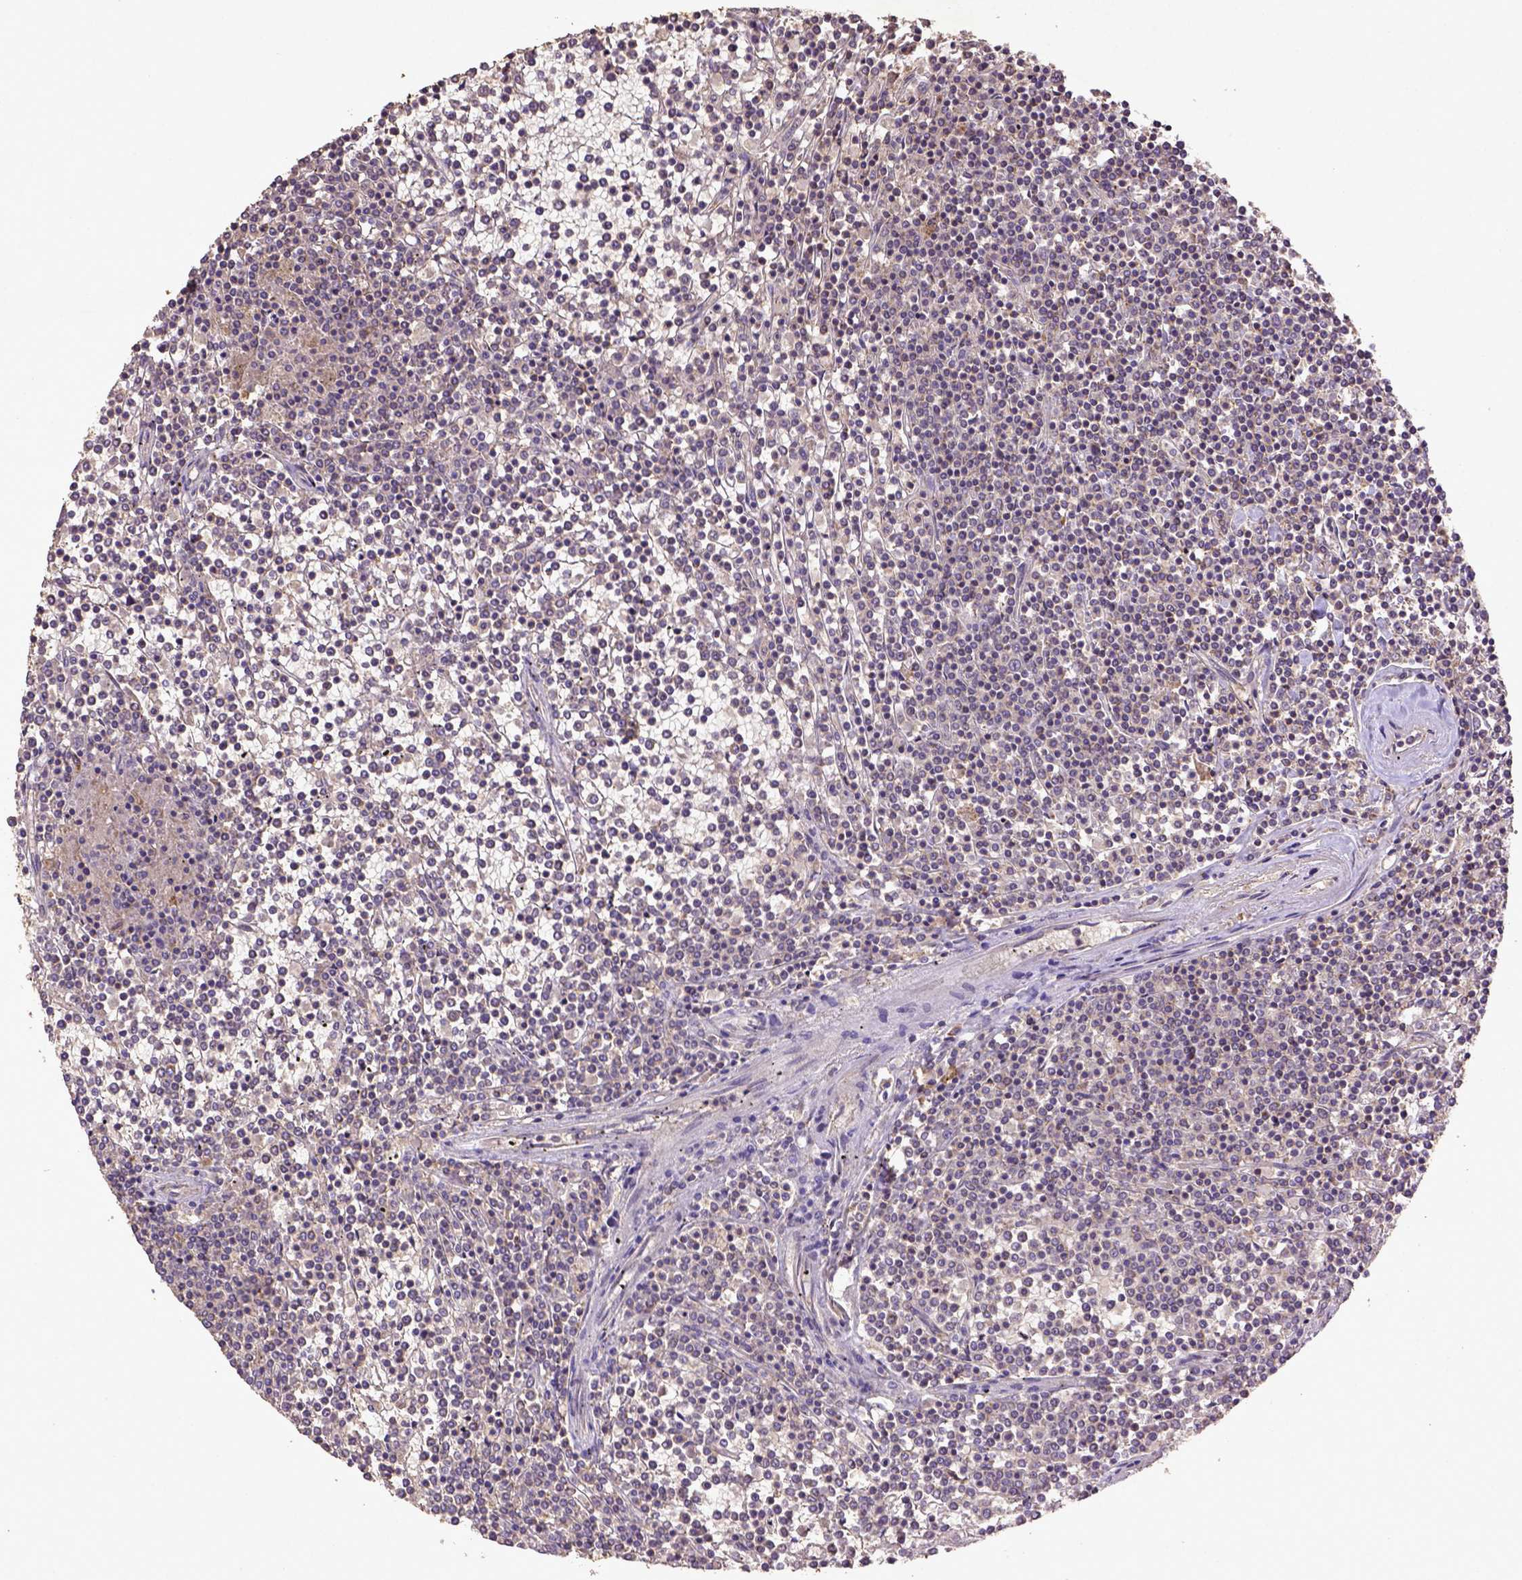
{"staining": {"intensity": "weak", "quantity": "<25%", "location": "cytoplasmic/membranous"}, "tissue": "lymphoma", "cell_type": "Tumor cells", "image_type": "cancer", "snomed": [{"axis": "morphology", "description": "Malignant lymphoma, non-Hodgkin's type, Low grade"}, {"axis": "topography", "description": "Spleen"}], "caption": "Immunohistochemistry image of neoplastic tissue: human lymphoma stained with DAB reveals no significant protein staining in tumor cells.", "gene": "MT-CO1", "patient": {"sex": "female", "age": 19}}